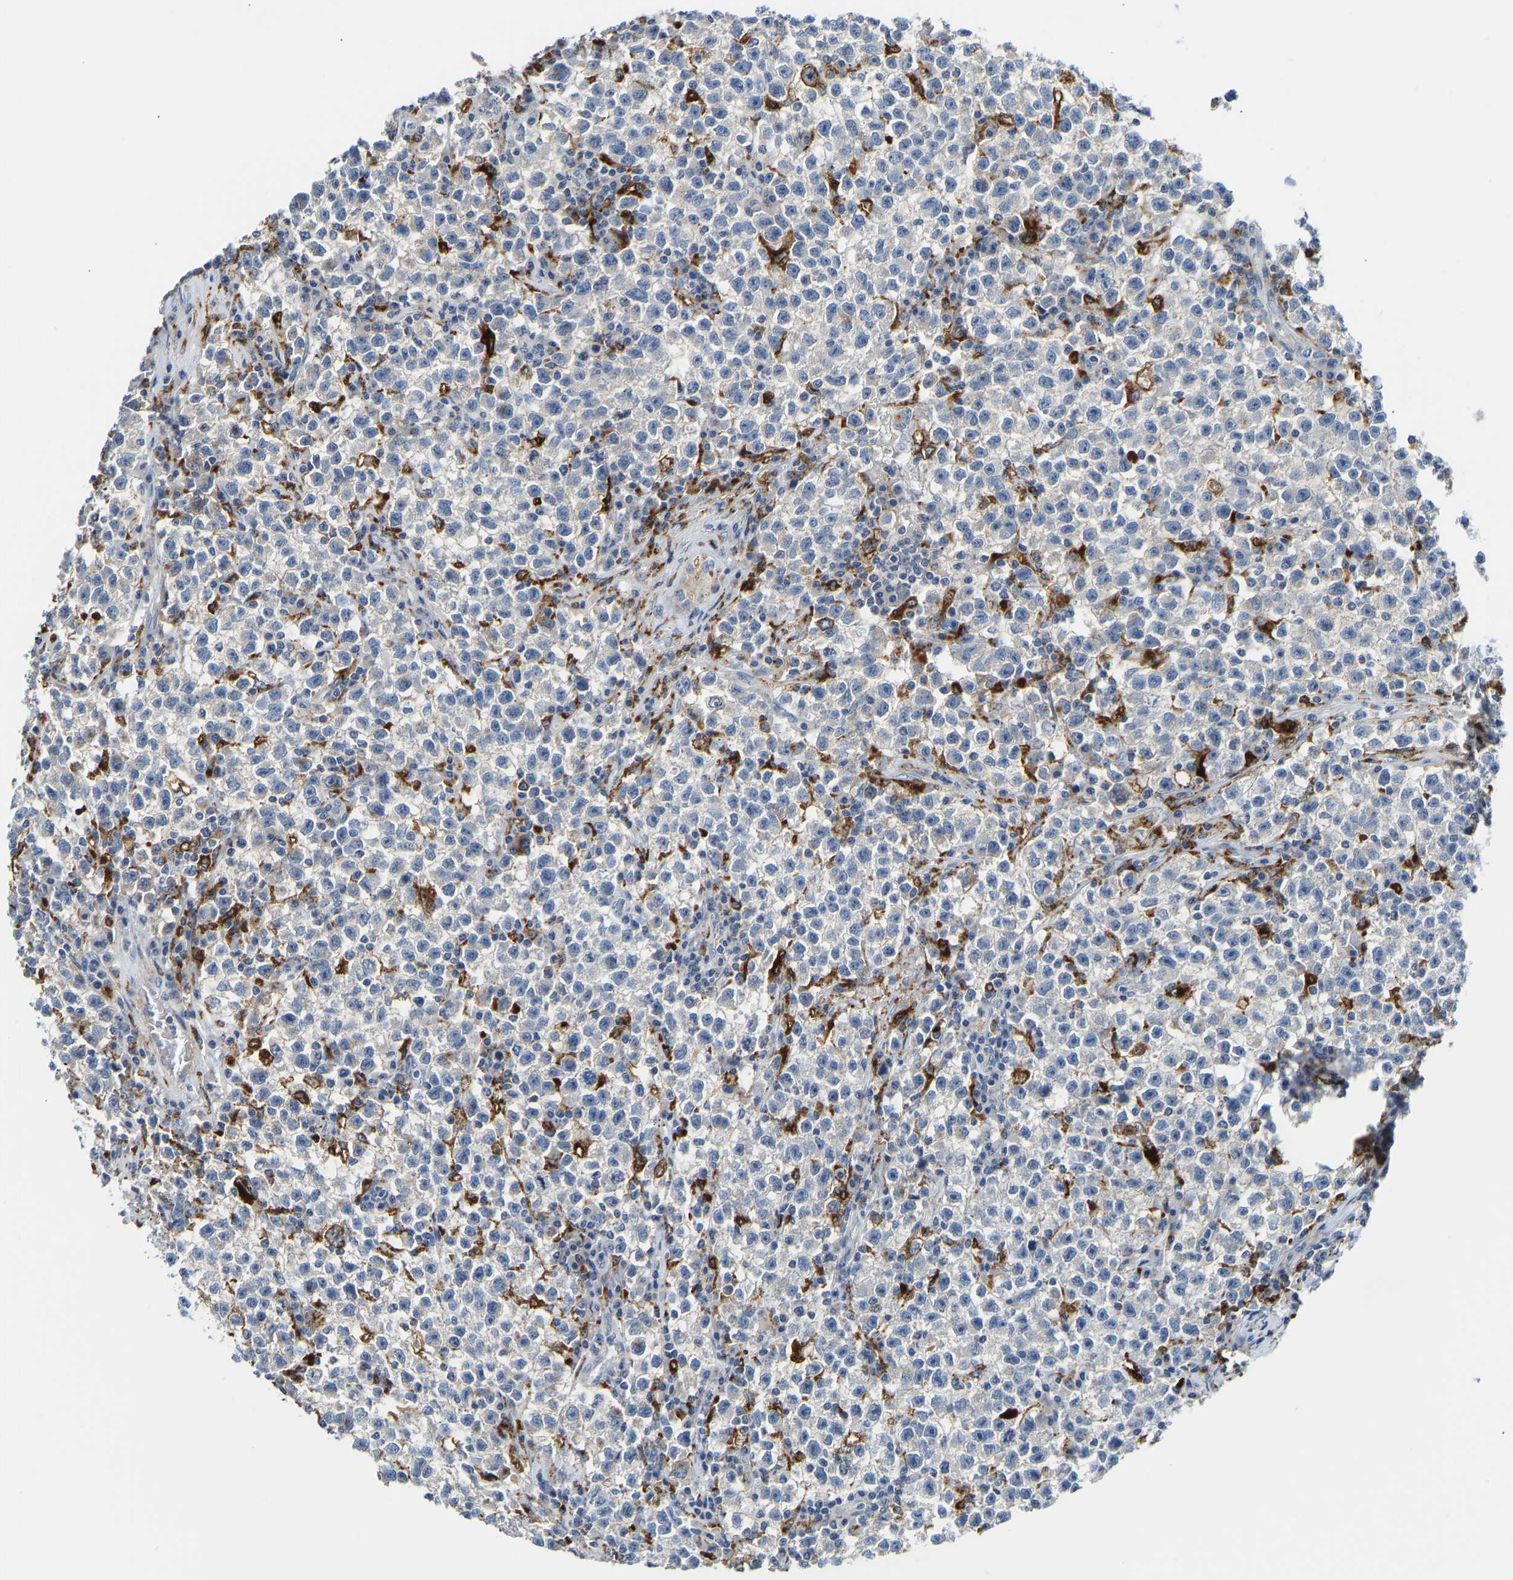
{"staining": {"intensity": "negative", "quantity": "none", "location": "none"}, "tissue": "testis cancer", "cell_type": "Tumor cells", "image_type": "cancer", "snomed": [{"axis": "morphology", "description": "Seminoma, NOS"}, {"axis": "topography", "description": "Testis"}], "caption": "Immunohistochemistry histopathology image of neoplastic tissue: human seminoma (testis) stained with DAB reveals no significant protein expression in tumor cells. (DAB immunohistochemistry with hematoxylin counter stain).", "gene": "ATP6V1E1", "patient": {"sex": "male", "age": 22}}